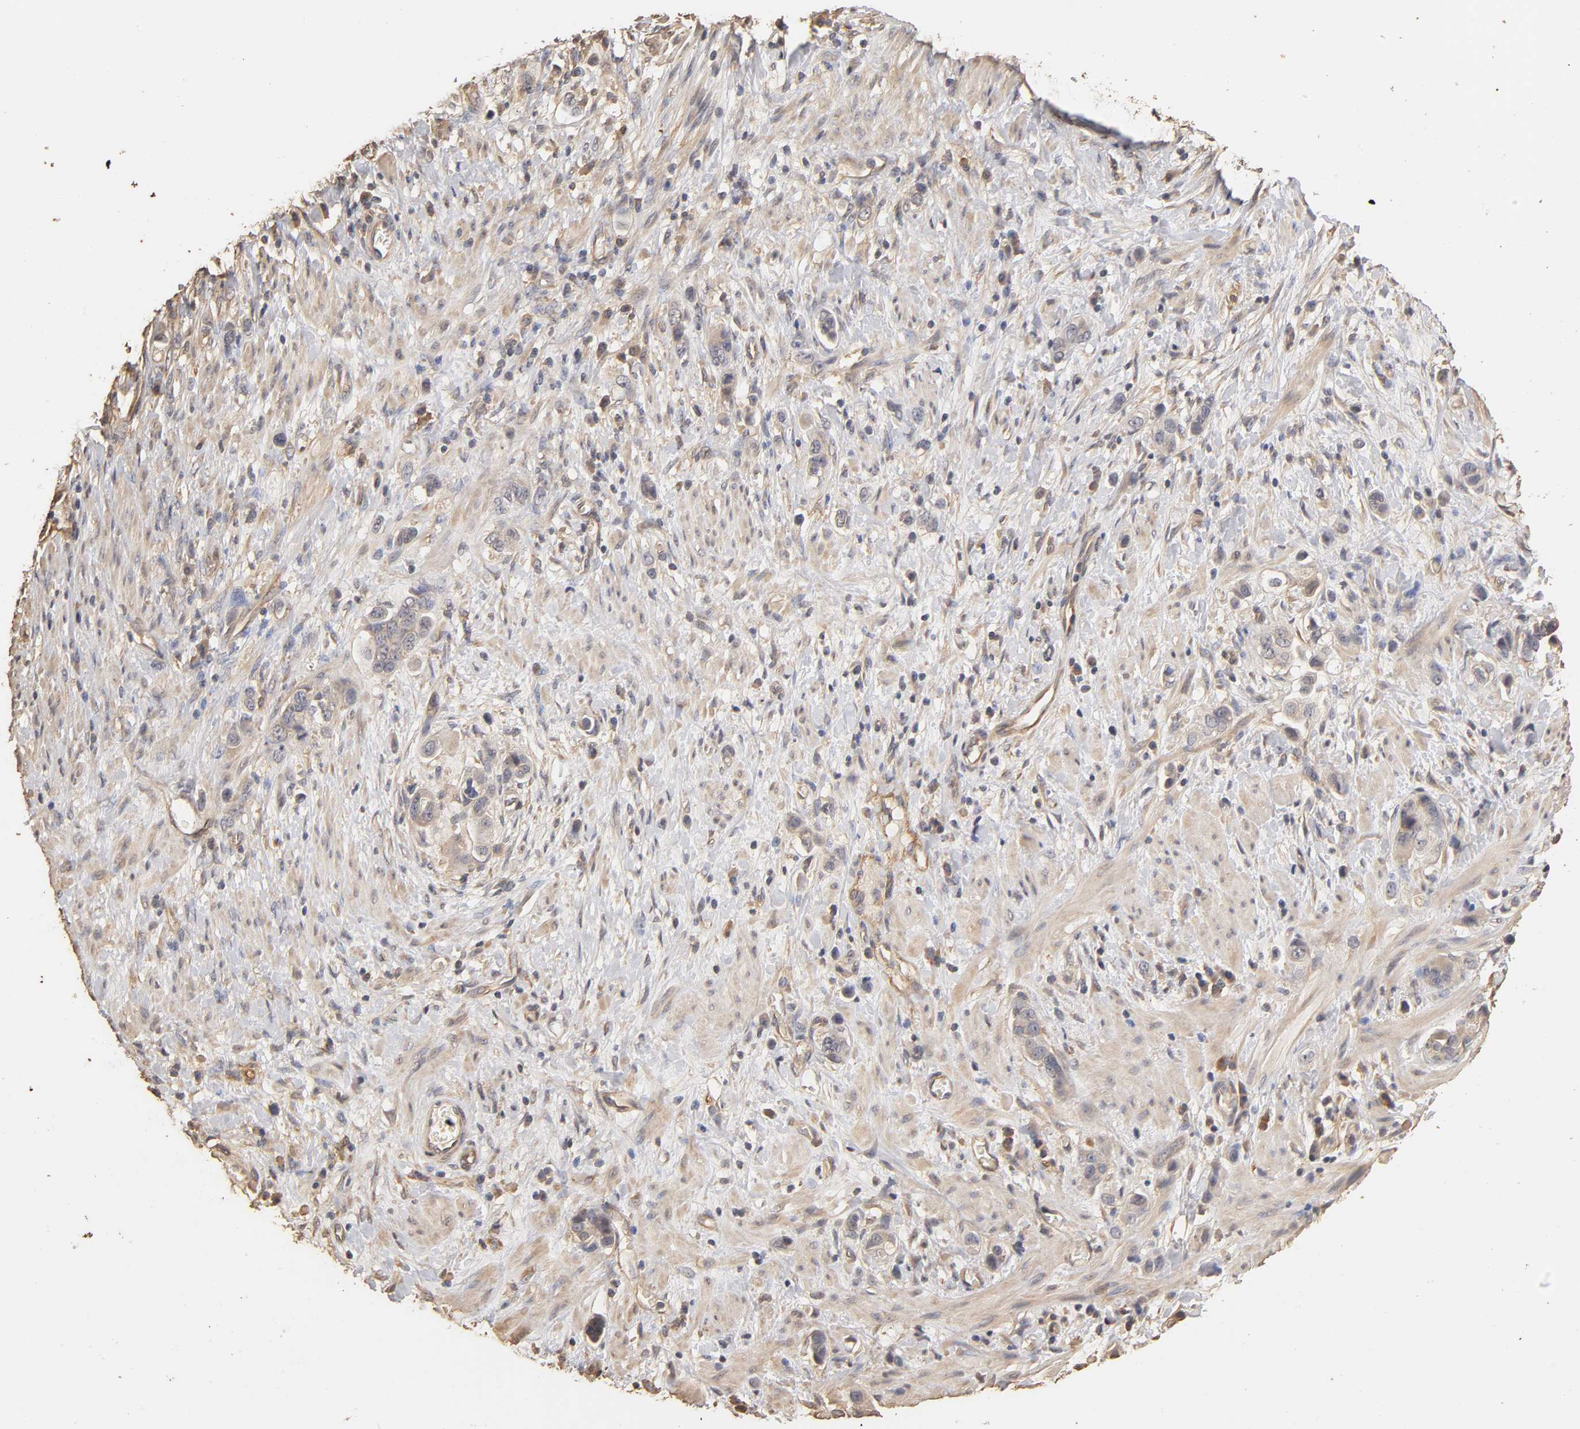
{"staining": {"intensity": "weak", "quantity": "25%-75%", "location": "cytoplasmic/membranous"}, "tissue": "stomach cancer", "cell_type": "Tumor cells", "image_type": "cancer", "snomed": [{"axis": "morphology", "description": "Adenocarcinoma, NOS"}, {"axis": "topography", "description": "Stomach, lower"}], "caption": "Human stomach cancer (adenocarcinoma) stained for a protein (brown) demonstrates weak cytoplasmic/membranous positive expression in approximately 25%-75% of tumor cells.", "gene": "VSIG4", "patient": {"sex": "female", "age": 93}}